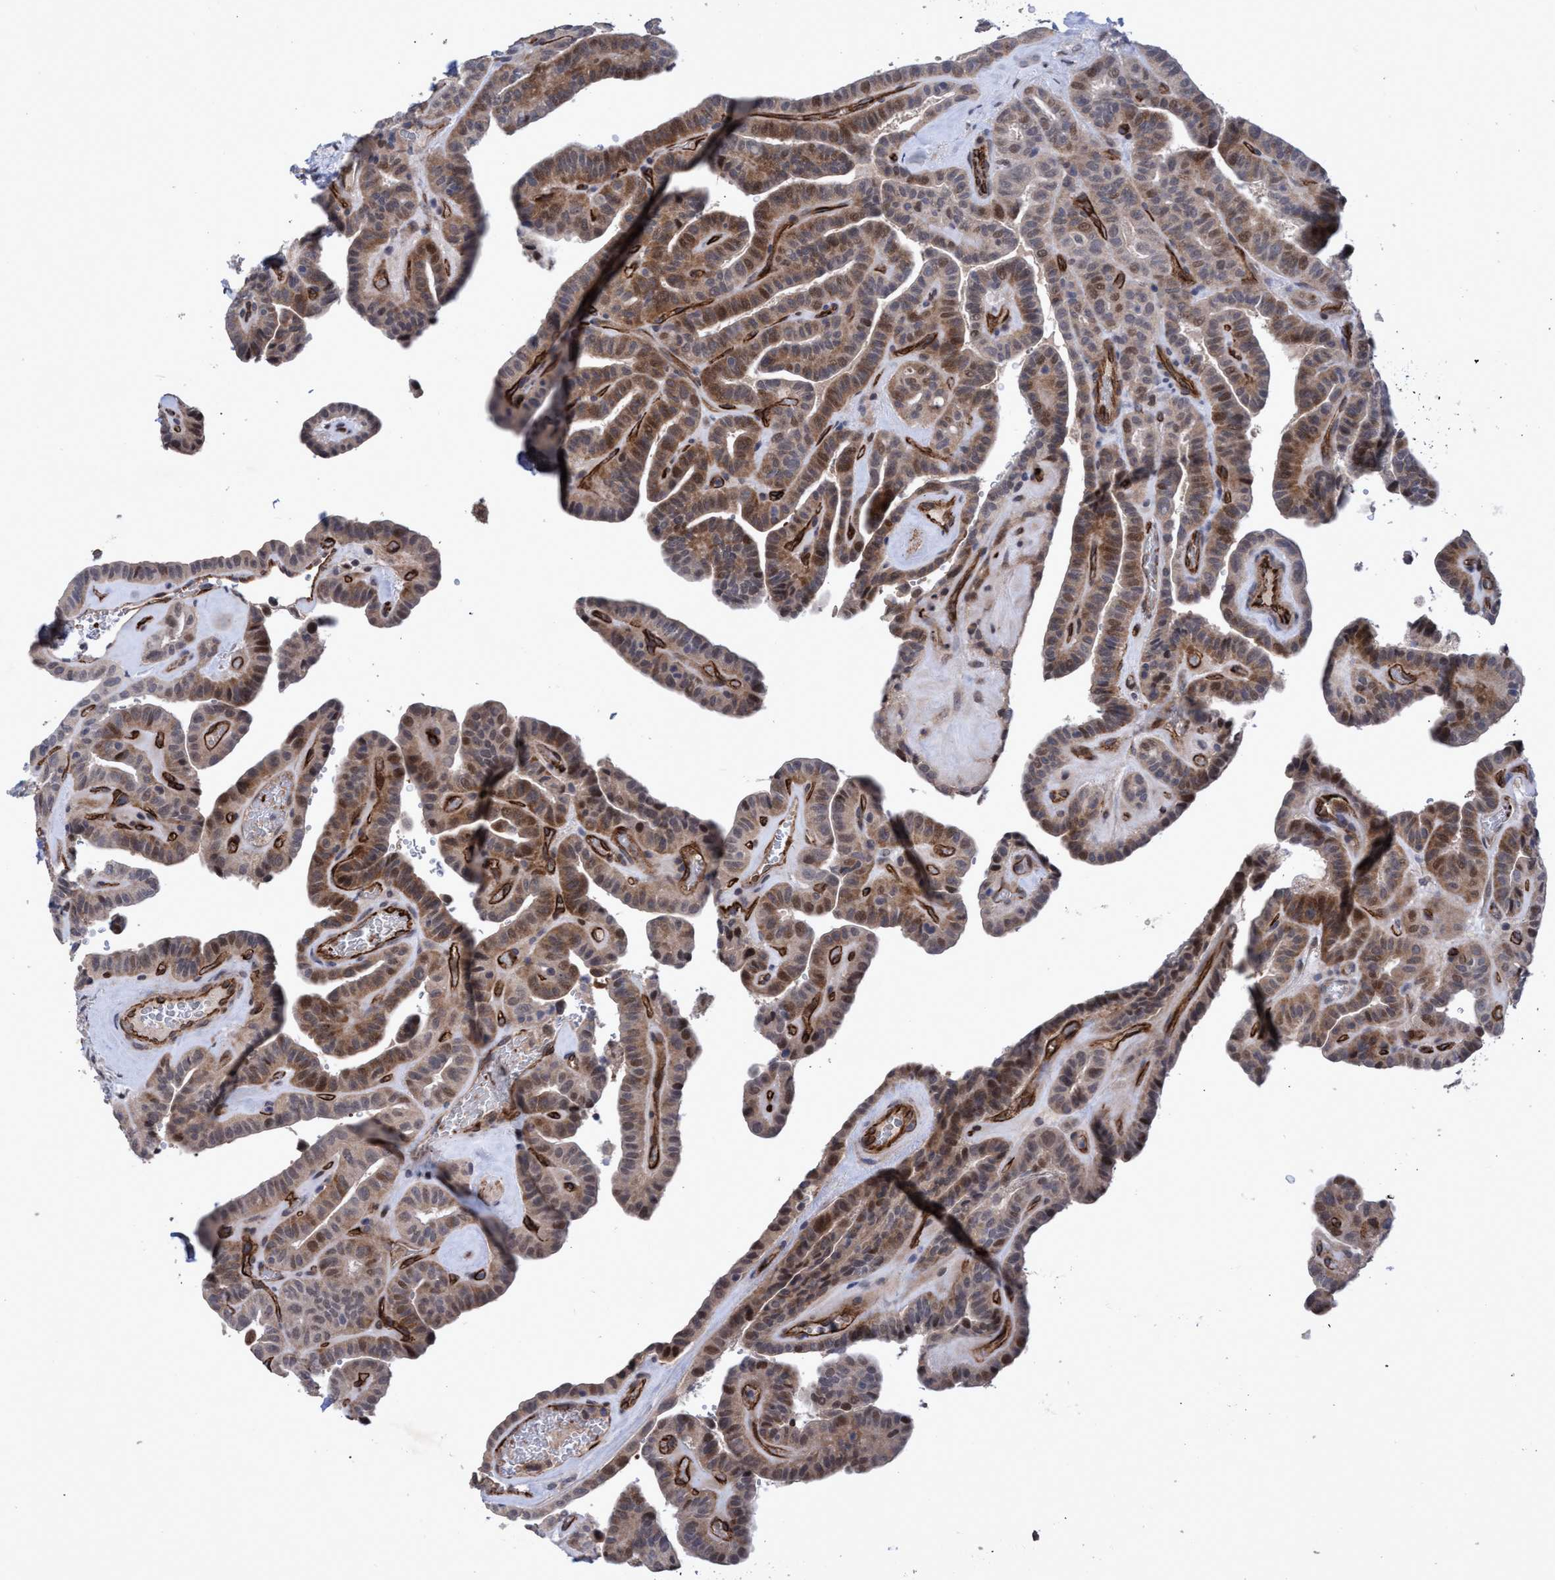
{"staining": {"intensity": "moderate", "quantity": "25%-75%", "location": "cytoplasmic/membranous,nuclear"}, "tissue": "thyroid cancer", "cell_type": "Tumor cells", "image_type": "cancer", "snomed": [{"axis": "morphology", "description": "Papillary adenocarcinoma, NOS"}, {"axis": "topography", "description": "Thyroid gland"}], "caption": "Brown immunohistochemical staining in thyroid cancer shows moderate cytoplasmic/membranous and nuclear staining in approximately 25%-75% of tumor cells. (Brightfield microscopy of DAB IHC at high magnification).", "gene": "ZNF750", "patient": {"sex": "male", "age": 77}}